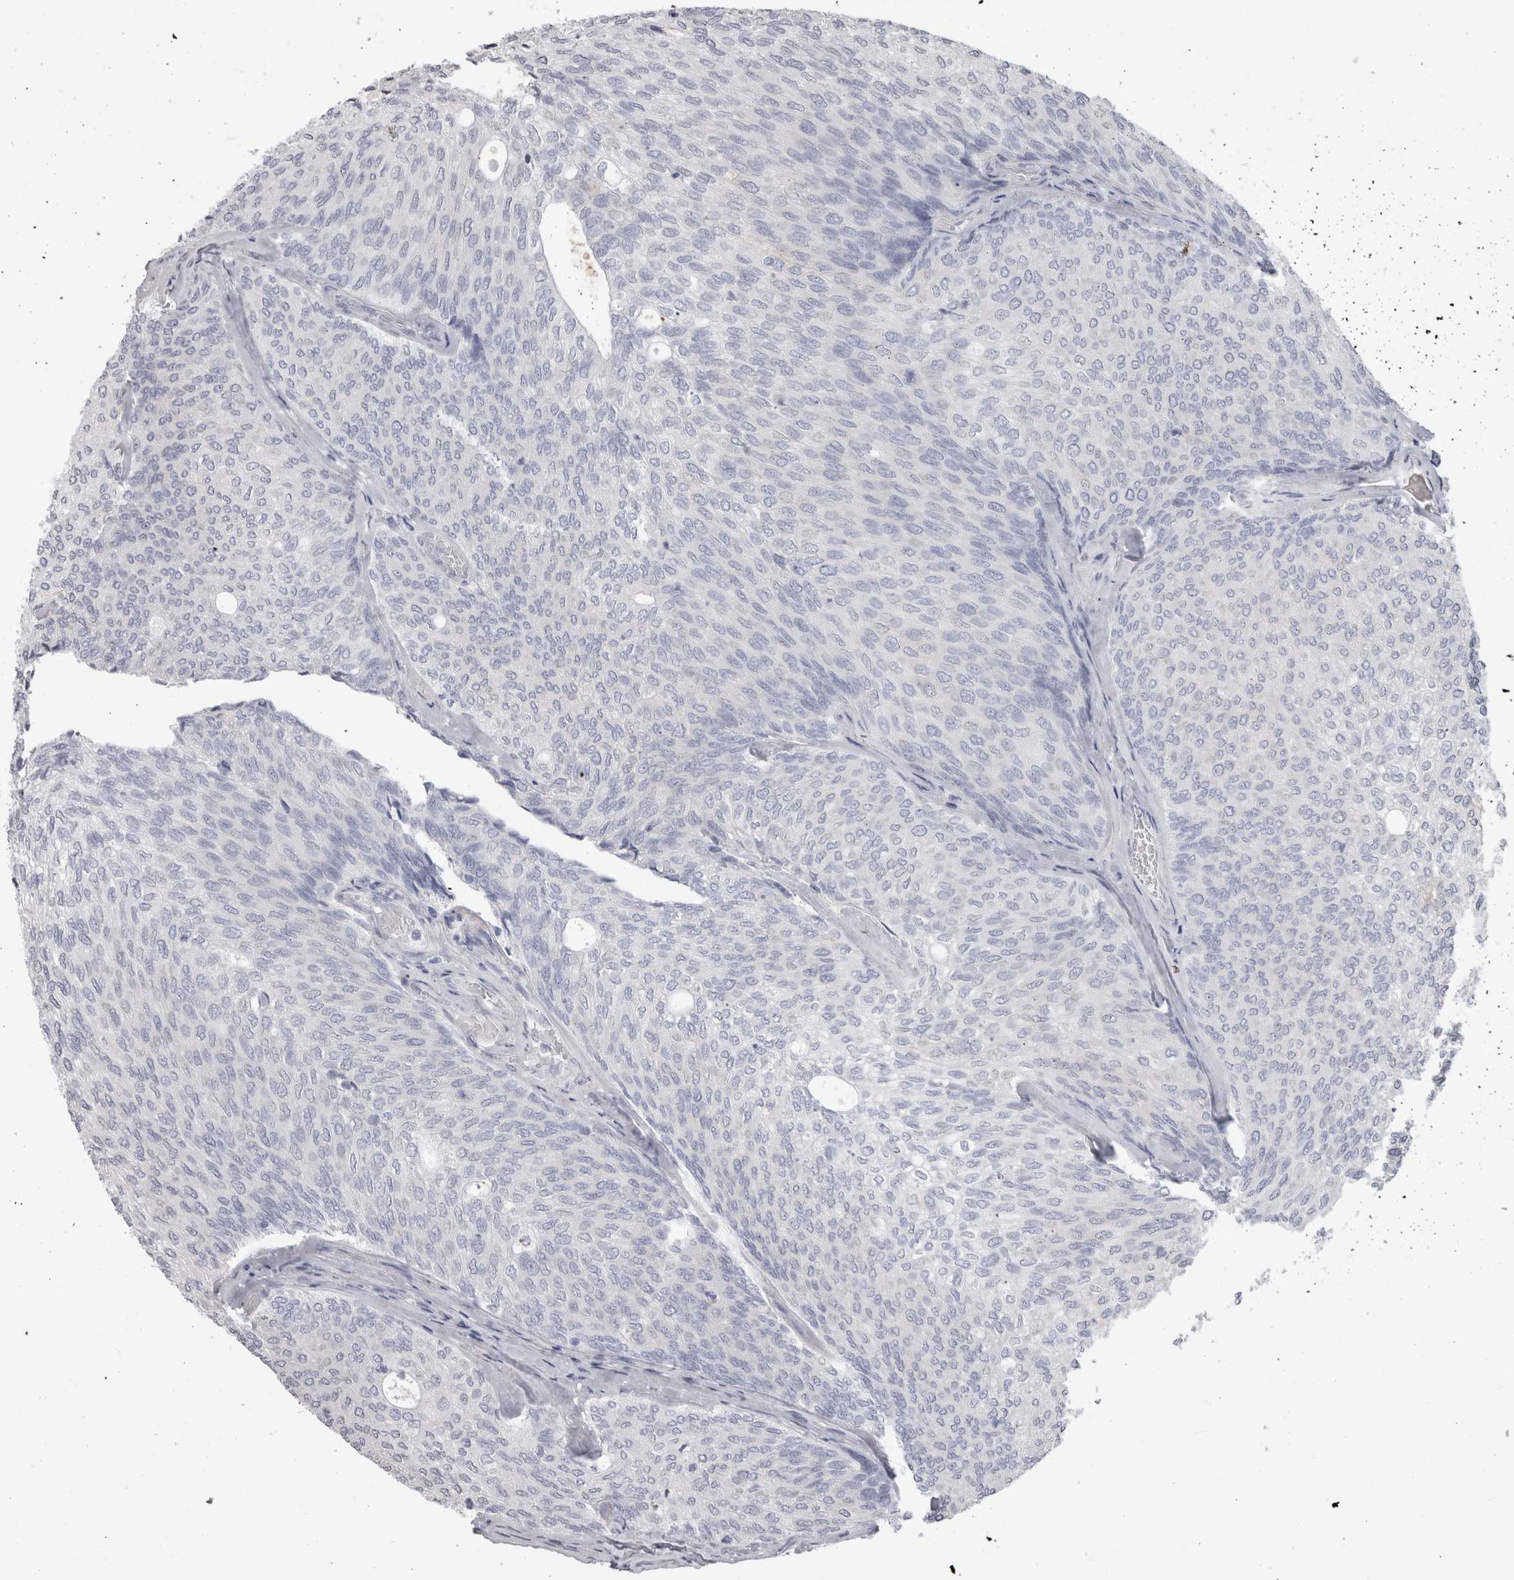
{"staining": {"intensity": "negative", "quantity": "none", "location": "none"}, "tissue": "urothelial cancer", "cell_type": "Tumor cells", "image_type": "cancer", "snomed": [{"axis": "morphology", "description": "Urothelial carcinoma, Low grade"}, {"axis": "topography", "description": "Urinary bladder"}], "caption": "Protein analysis of low-grade urothelial carcinoma demonstrates no significant positivity in tumor cells.", "gene": "ADAM2", "patient": {"sex": "female", "age": 79}}